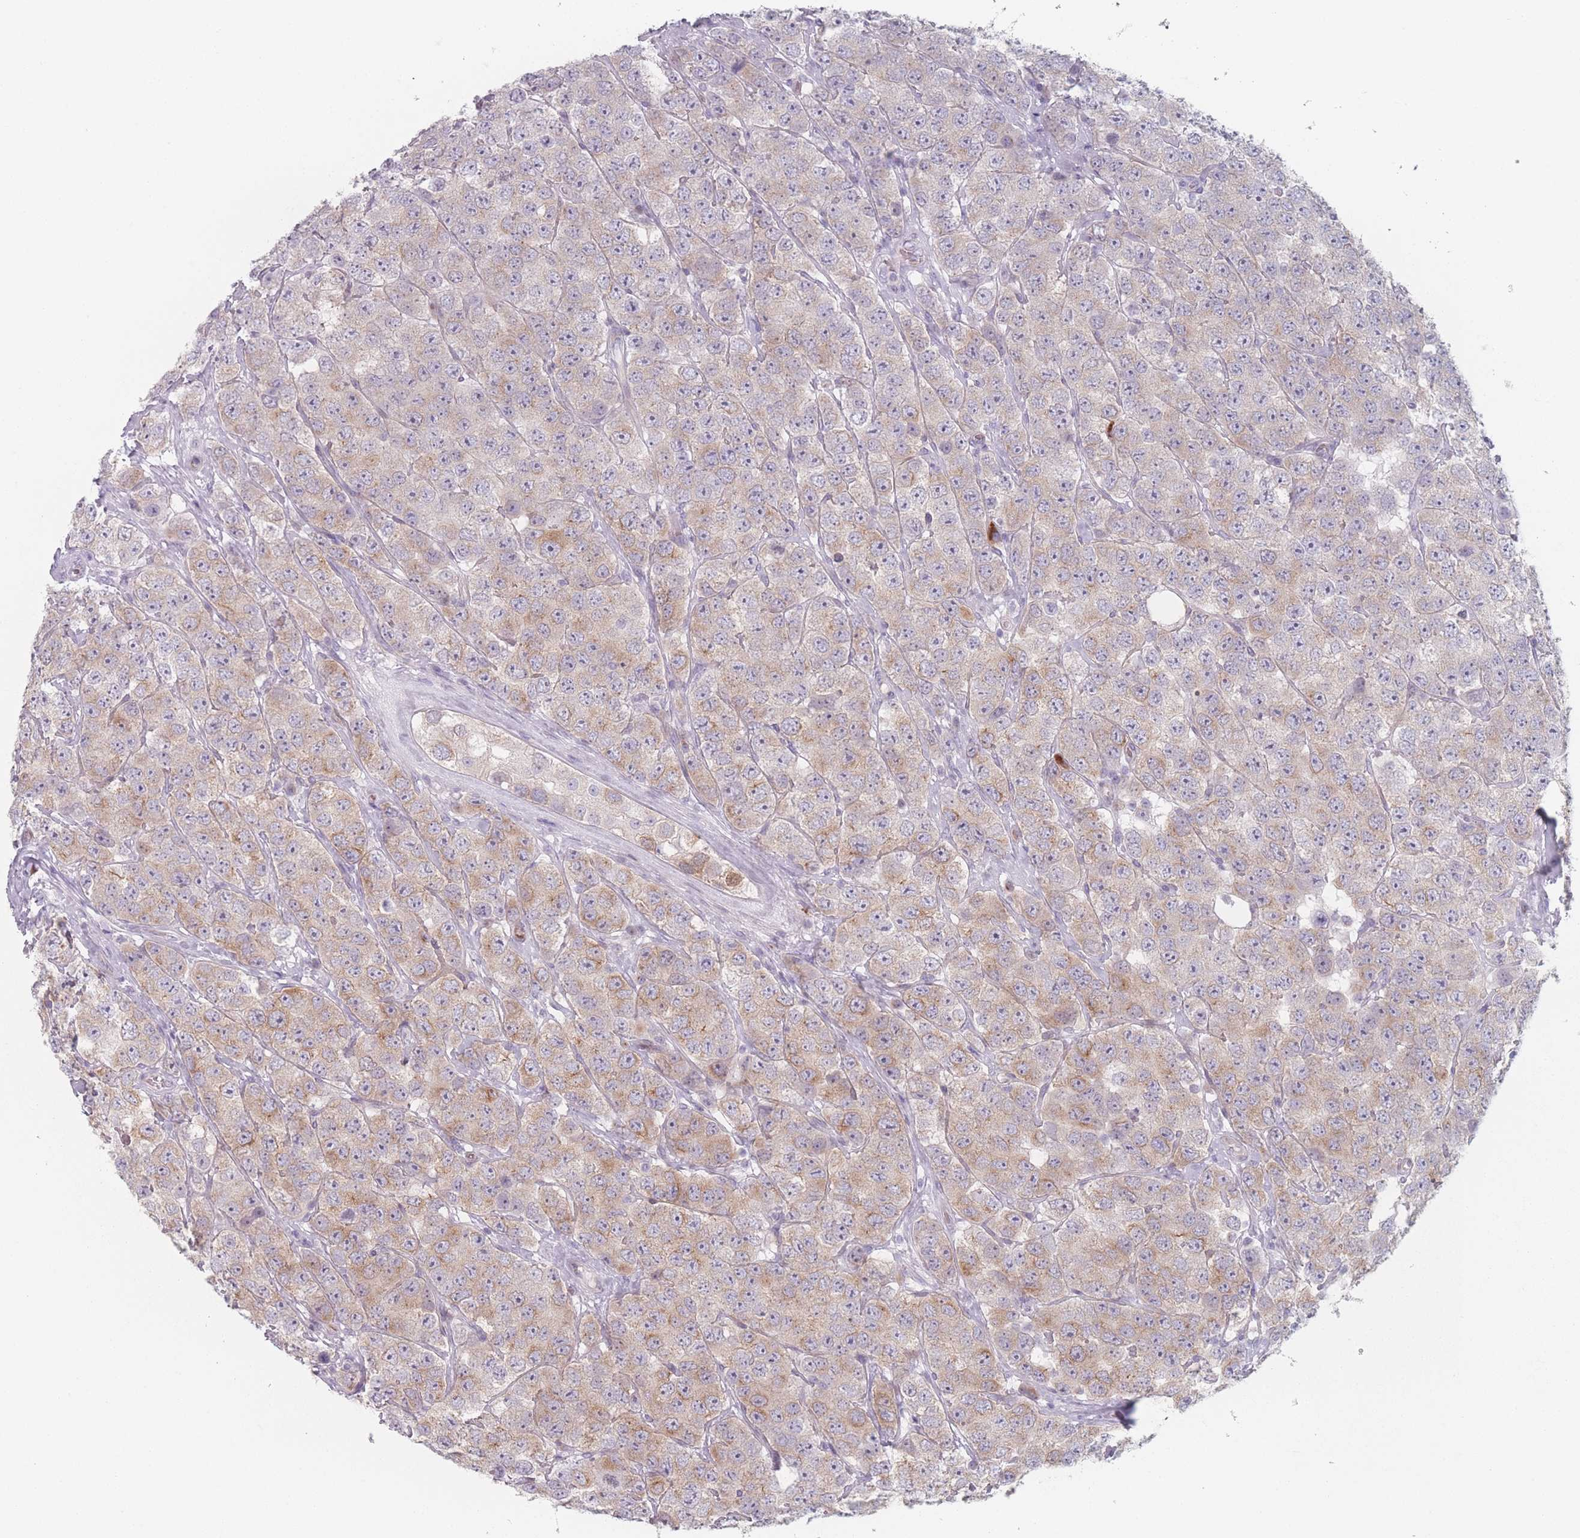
{"staining": {"intensity": "moderate", "quantity": "25%-75%", "location": "cytoplasmic/membranous"}, "tissue": "testis cancer", "cell_type": "Tumor cells", "image_type": "cancer", "snomed": [{"axis": "morphology", "description": "Seminoma, NOS"}, {"axis": "topography", "description": "Testis"}], "caption": "Immunohistochemical staining of seminoma (testis) demonstrates medium levels of moderate cytoplasmic/membranous expression in about 25%-75% of tumor cells.", "gene": "RNF4", "patient": {"sex": "male", "age": 28}}